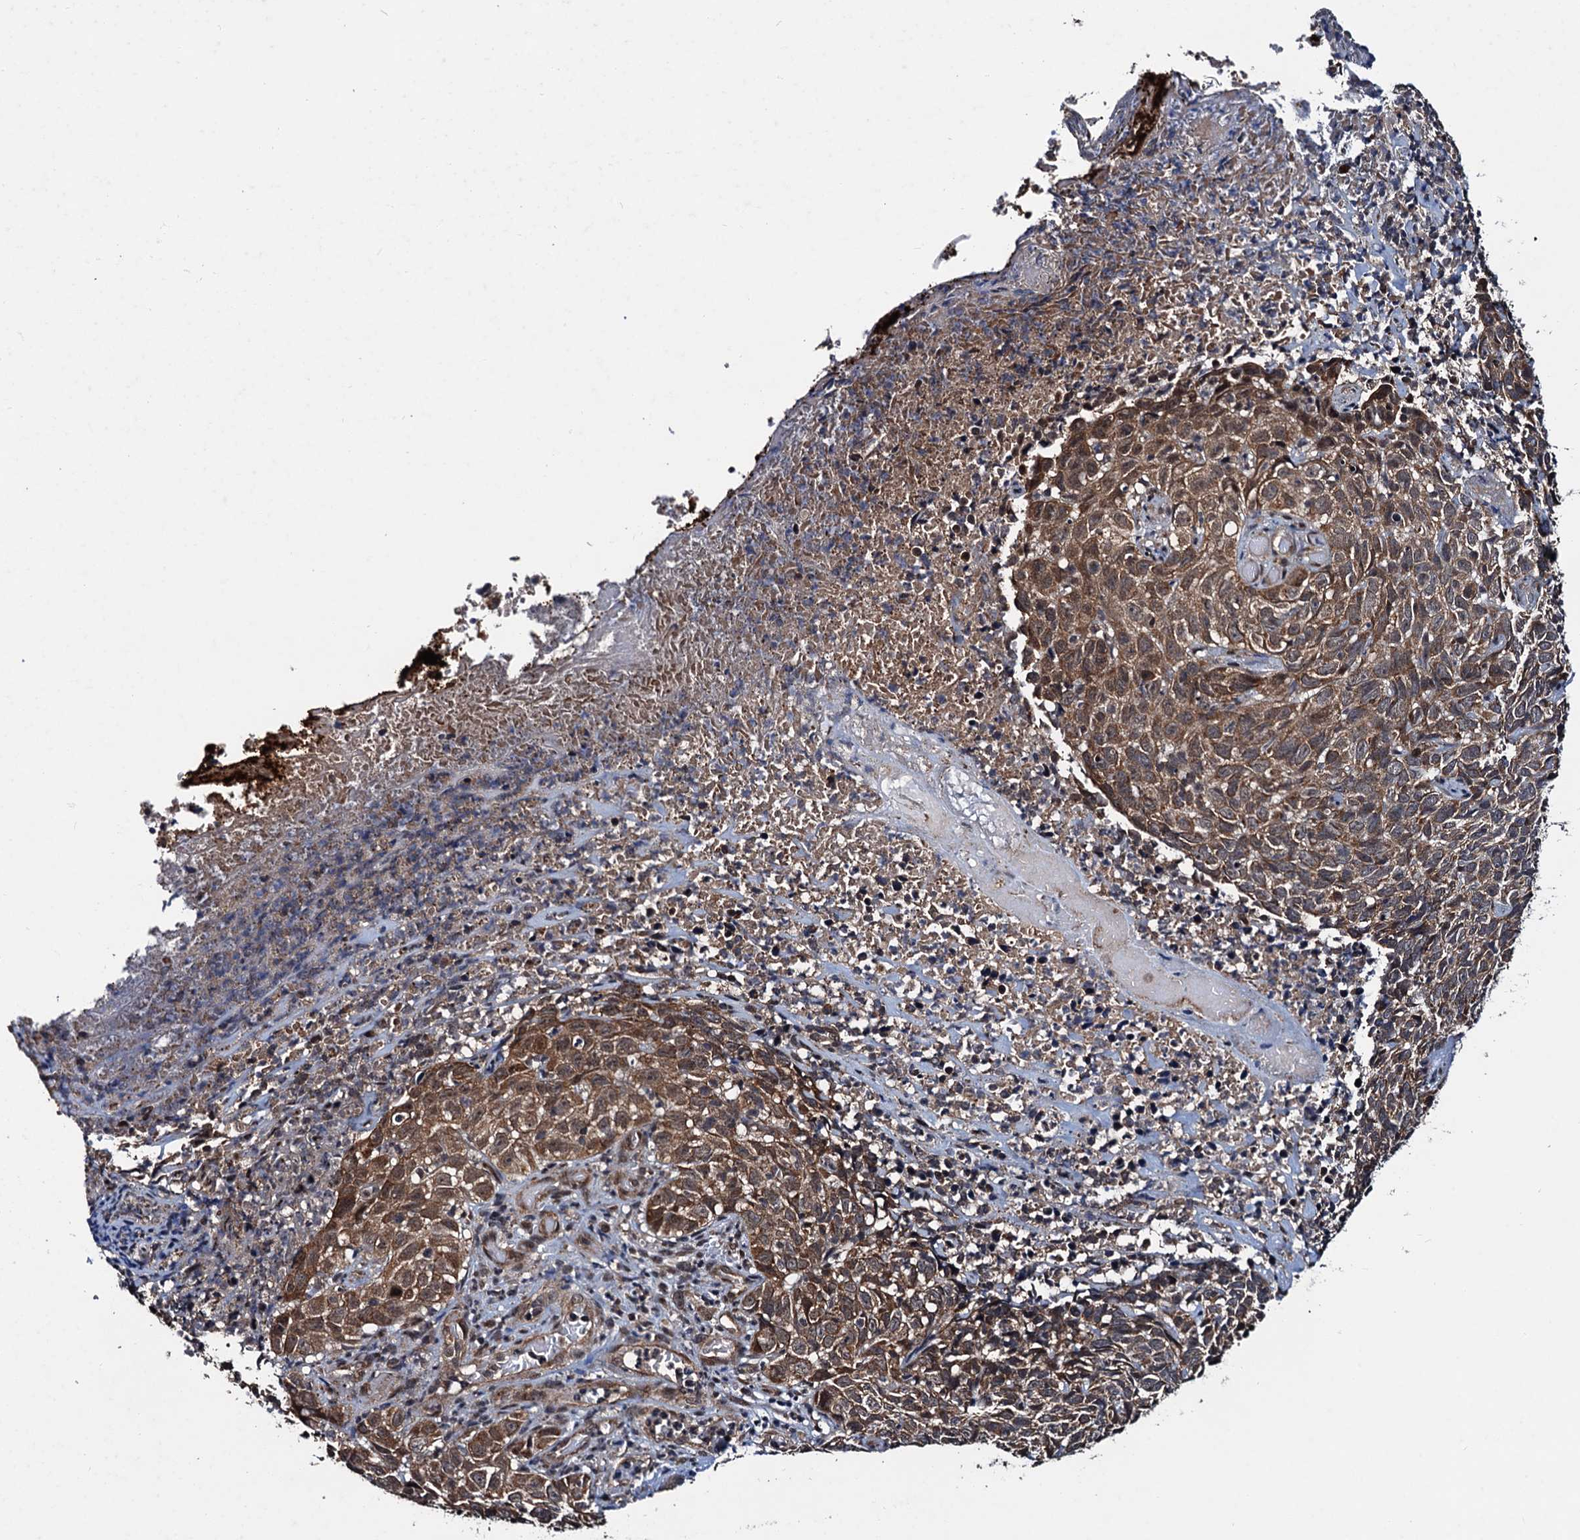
{"staining": {"intensity": "moderate", "quantity": ">75%", "location": "cytoplasmic/membranous"}, "tissue": "skin cancer", "cell_type": "Tumor cells", "image_type": "cancer", "snomed": [{"axis": "morphology", "description": "Basal cell carcinoma"}, {"axis": "topography", "description": "Skin"}], "caption": "Tumor cells show moderate cytoplasmic/membranous positivity in approximately >75% of cells in skin cancer (basal cell carcinoma).", "gene": "NAA16", "patient": {"sex": "female", "age": 84}}